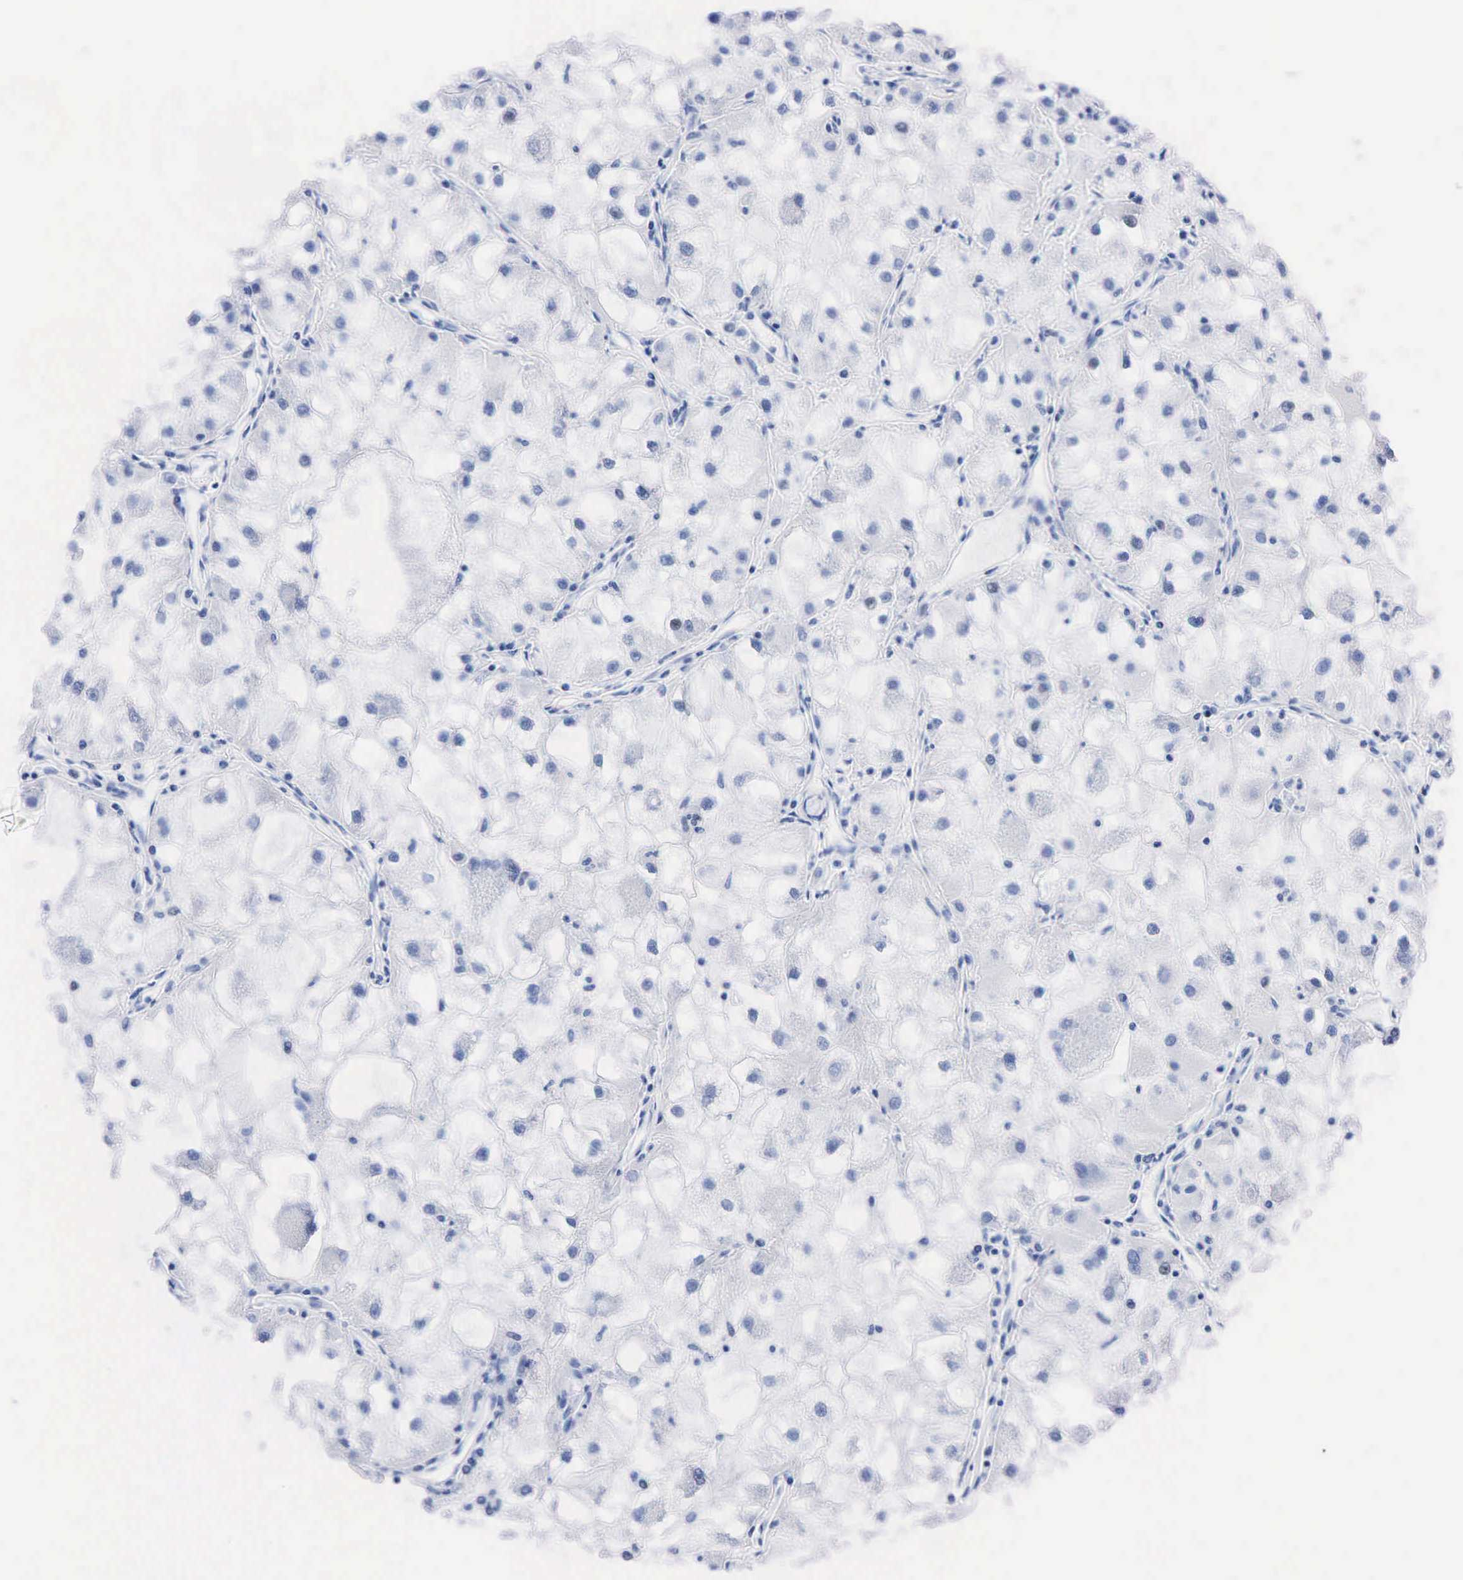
{"staining": {"intensity": "negative", "quantity": "none", "location": "none"}, "tissue": "renal cancer", "cell_type": "Tumor cells", "image_type": "cancer", "snomed": [{"axis": "morphology", "description": "Adenocarcinoma, NOS"}, {"axis": "topography", "description": "Kidney"}], "caption": "This is a micrograph of immunohistochemistry staining of renal cancer, which shows no expression in tumor cells.", "gene": "PTH", "patient": {"sex": "female", "age": 73}}